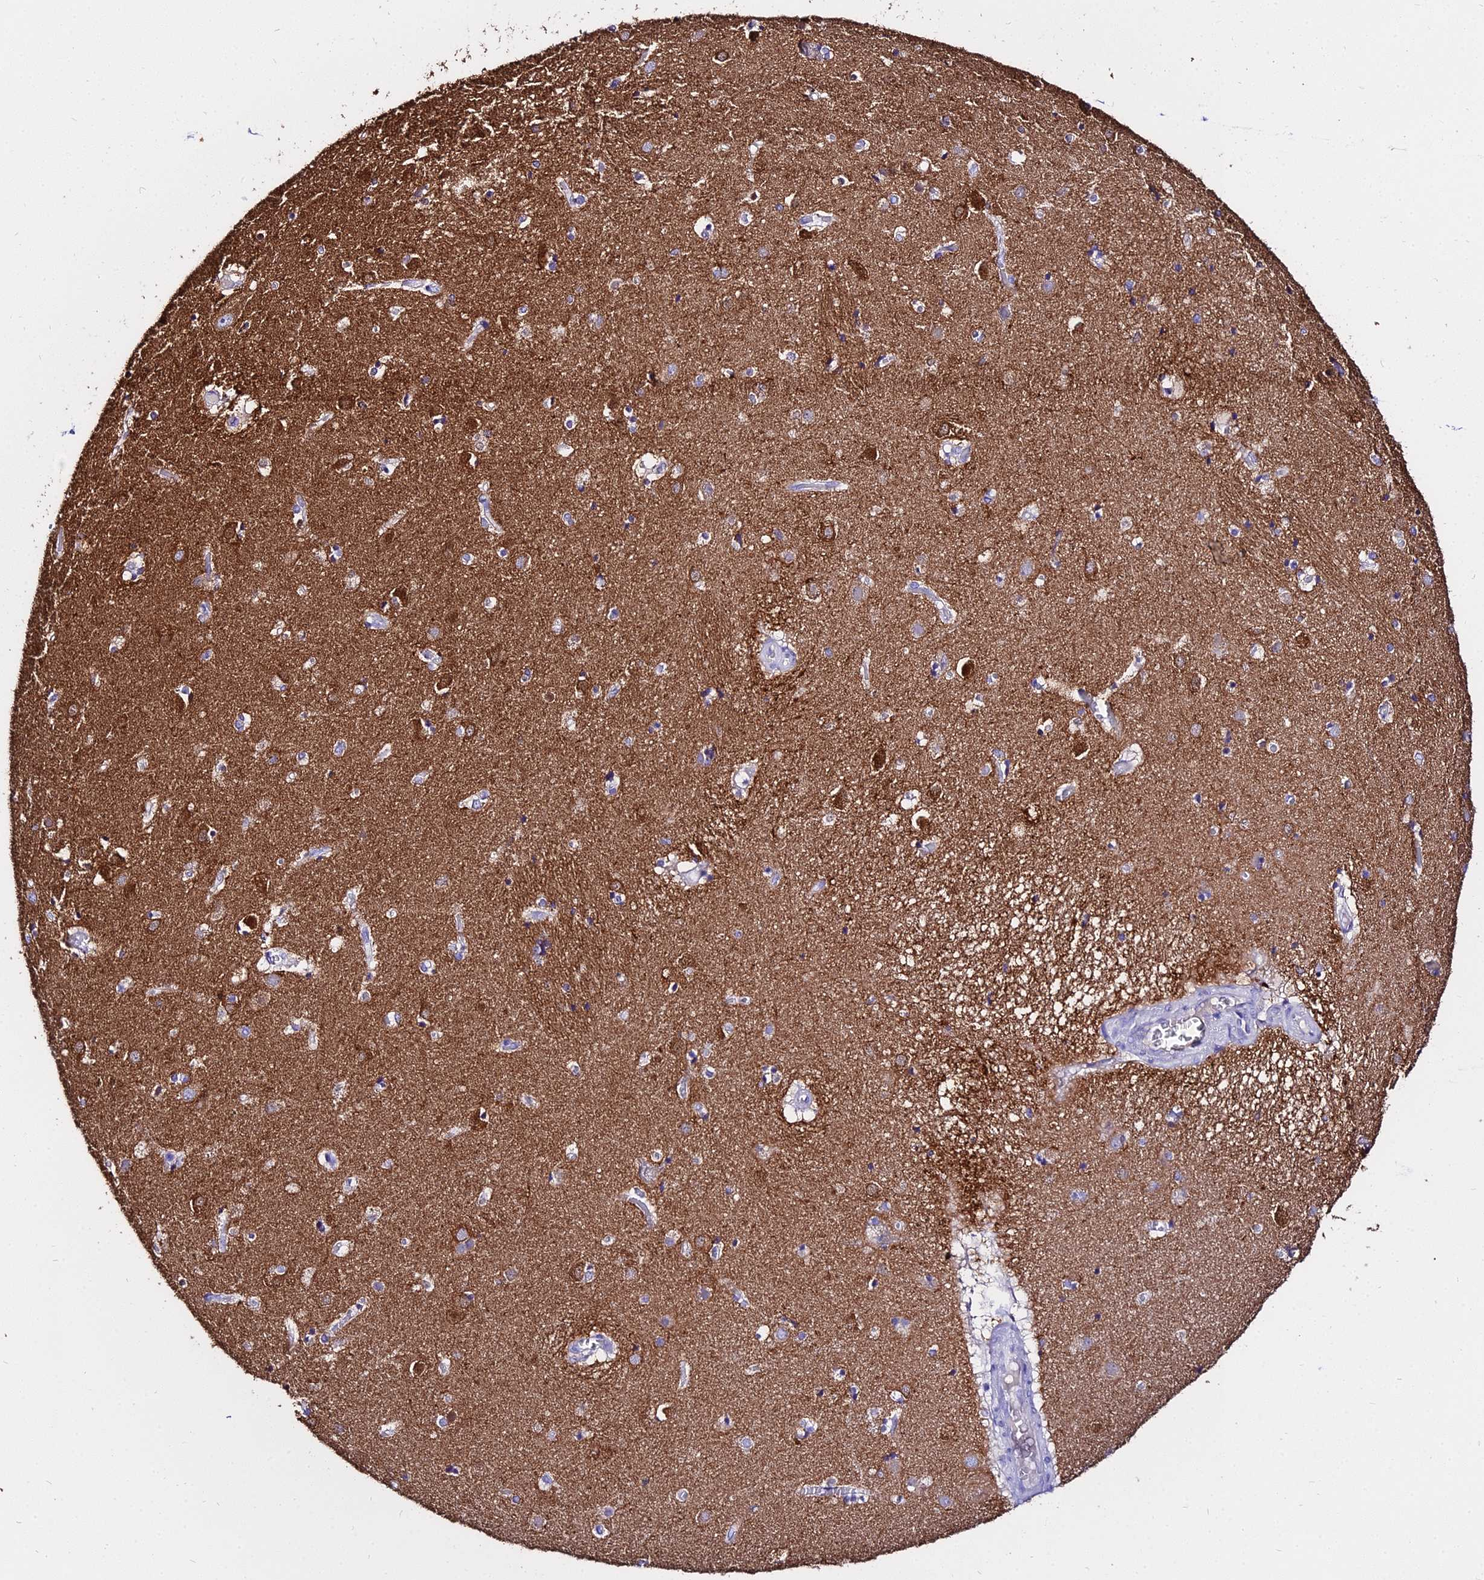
{"staining": {"intensity": "negative", "quantity": "none", "location": "none"}, "tissue": "caudate", "cell_type": "Glial cells", "image_type": "normal", "snomed": [{"axis": "morphology", "description": "Normal tissue, NOS"}, {"axis": "topography", "description": "Lateral ventricle wall"}], "caption": "Image shows no protein staining in glial cells of normal caudate.", "gene": "TUBA1A", "patient": {"sex": "male", "age": 70}}